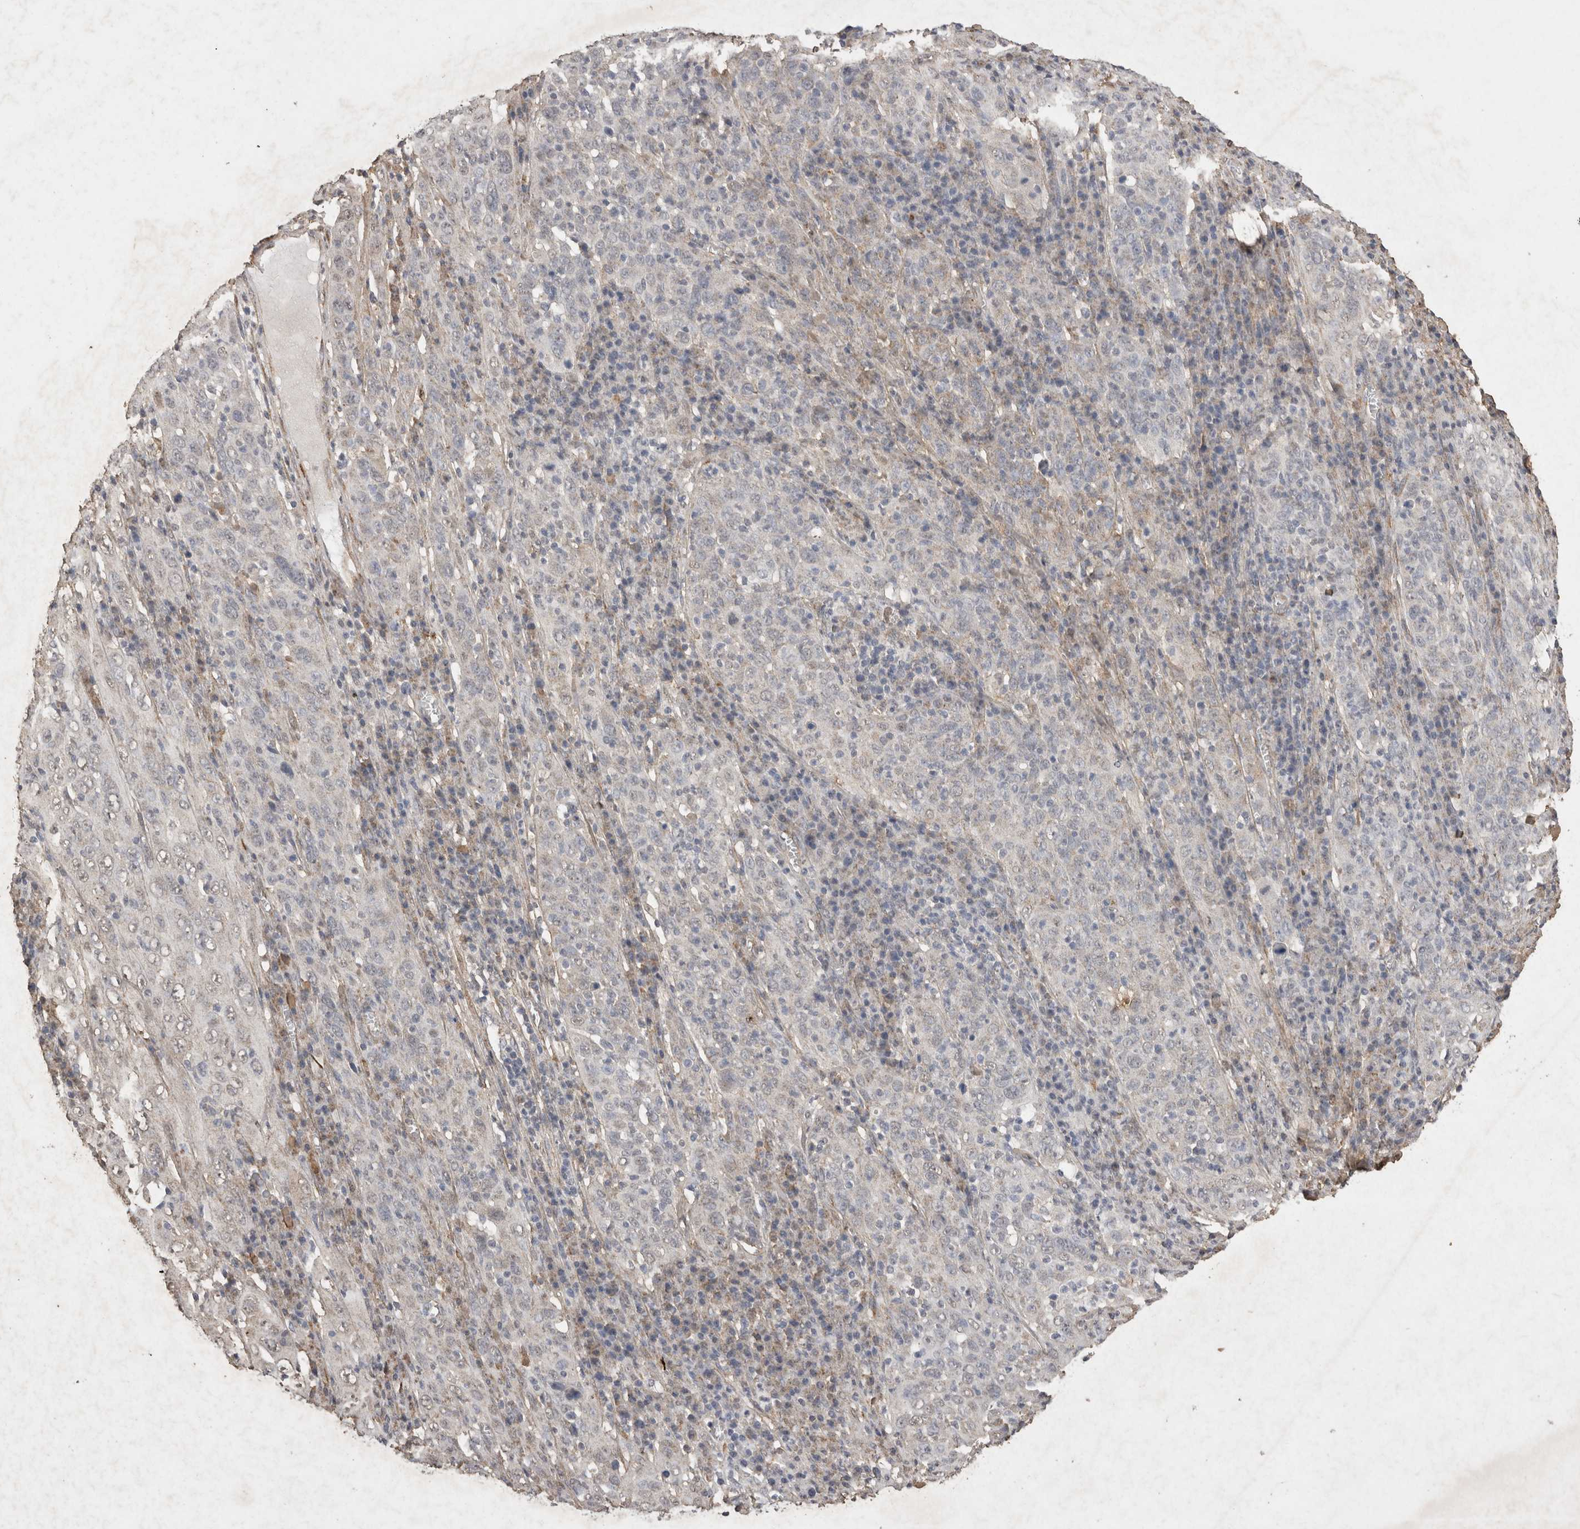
{"staining": {"intensity": "negative", "quantity": "none", "location": "none"}, "tissue": "cervical cancer", "cell_type": "Tumor cells", "image_type": "cancer", "snomed": [{"axis": "morphology", "description": "Squamous cell carcinoma, NOS"}, {"axis": "topography", "description": "Cervix"}], "caption": "A micrograph of human cervical squamous cell carcinoma is negative for staining in tumor cells.", "gene": "C1QTNF5", "patient": {"sex": "female", "age": 46}}